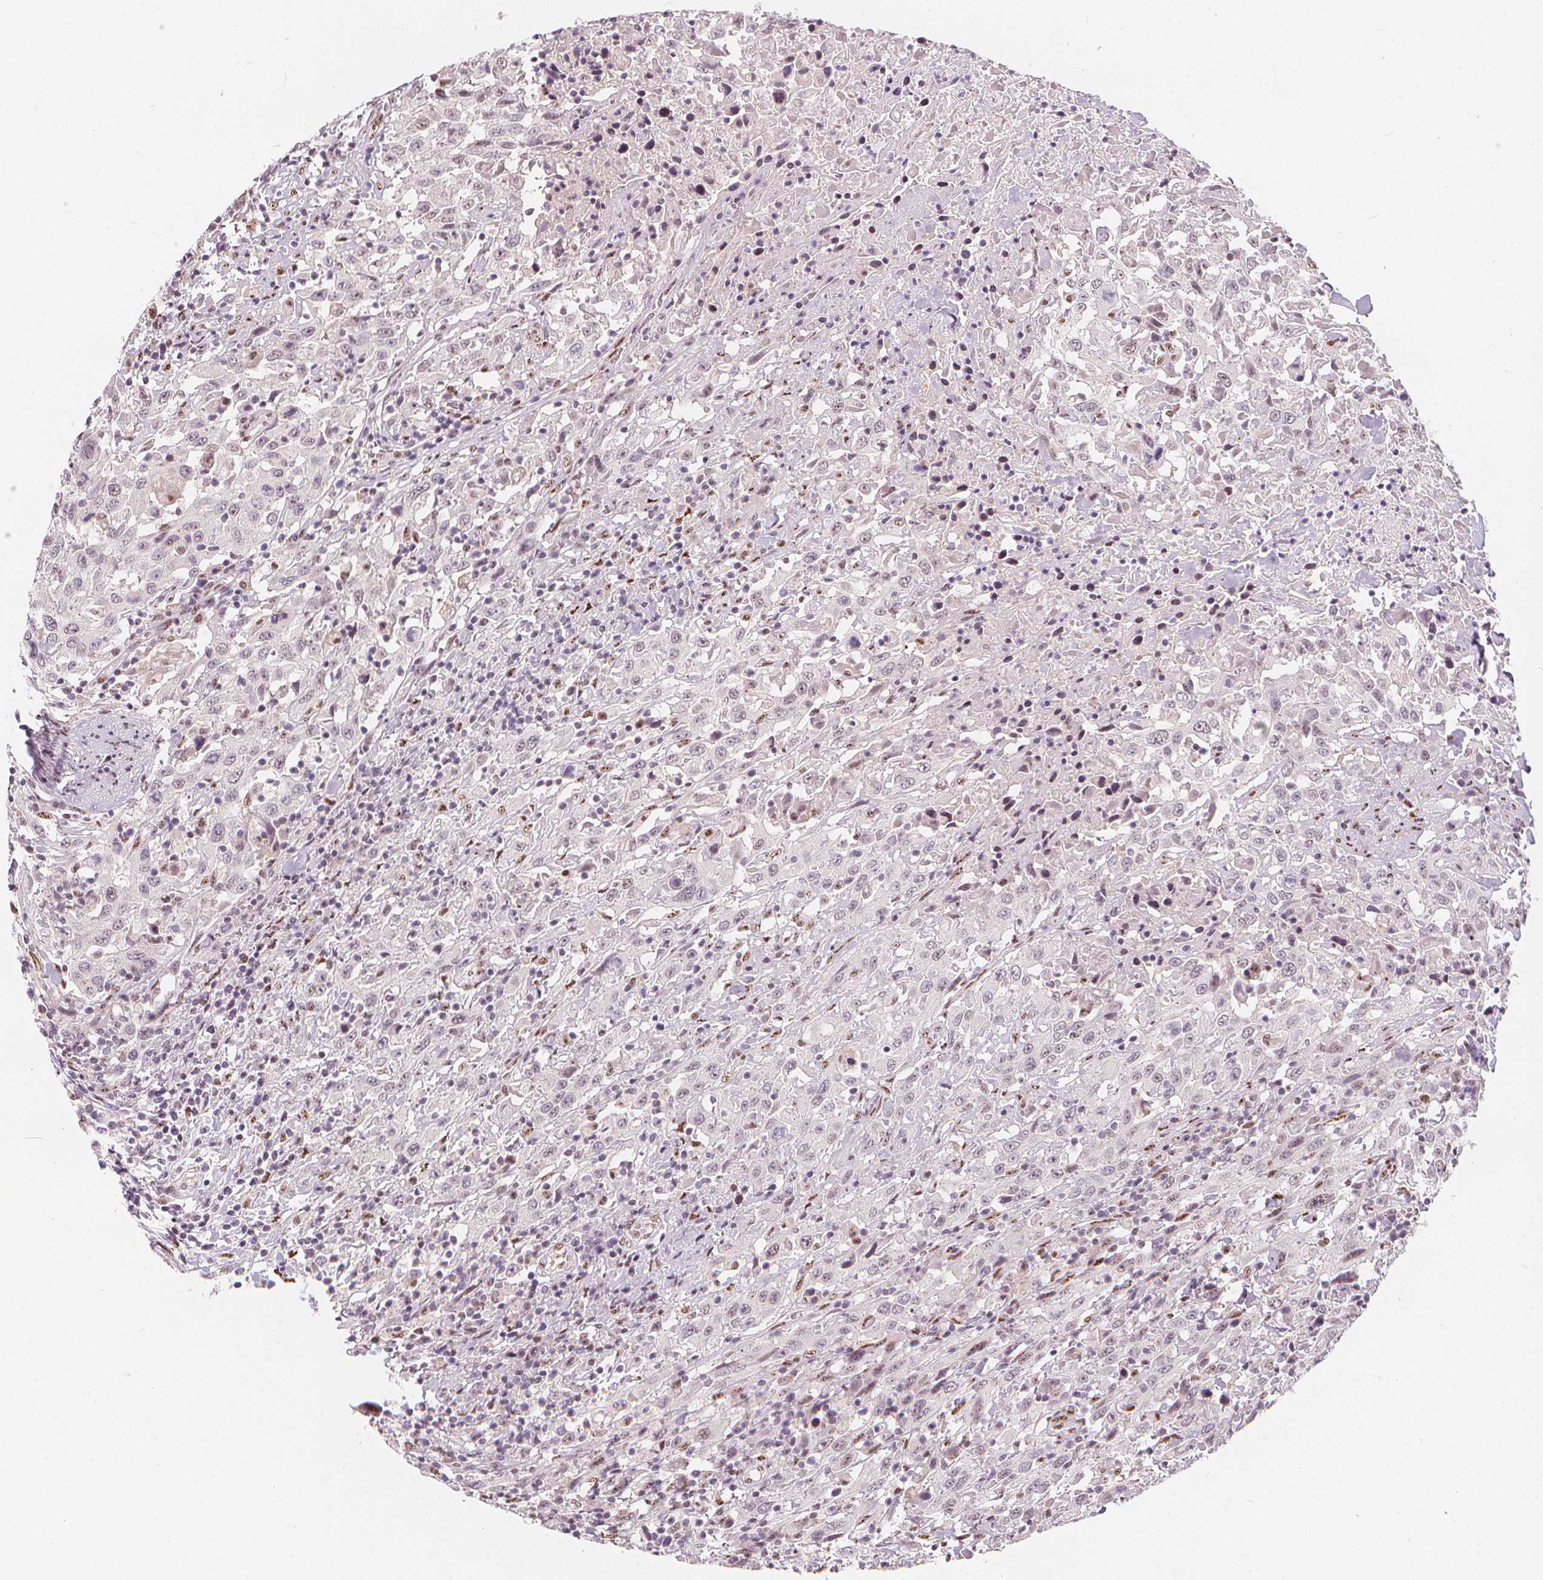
{"staining": {"intensity": "negative", "quantity": "none", "location": "none"}, "tissue": "urothelial cancer", "cell_type": "Tumor cells", "image_type": "cancer", "snomed": [{"axis": "morphology", "description": "Urothelial carcinoma, High grade"}, {"axis": "topography", "description": "Urinary bladder"}], "caption": "Tumor cells are negative for protein expression in human urothelial cancer.", "gene": "DRC3", "patient": {"sex": "male", "age": 61}}